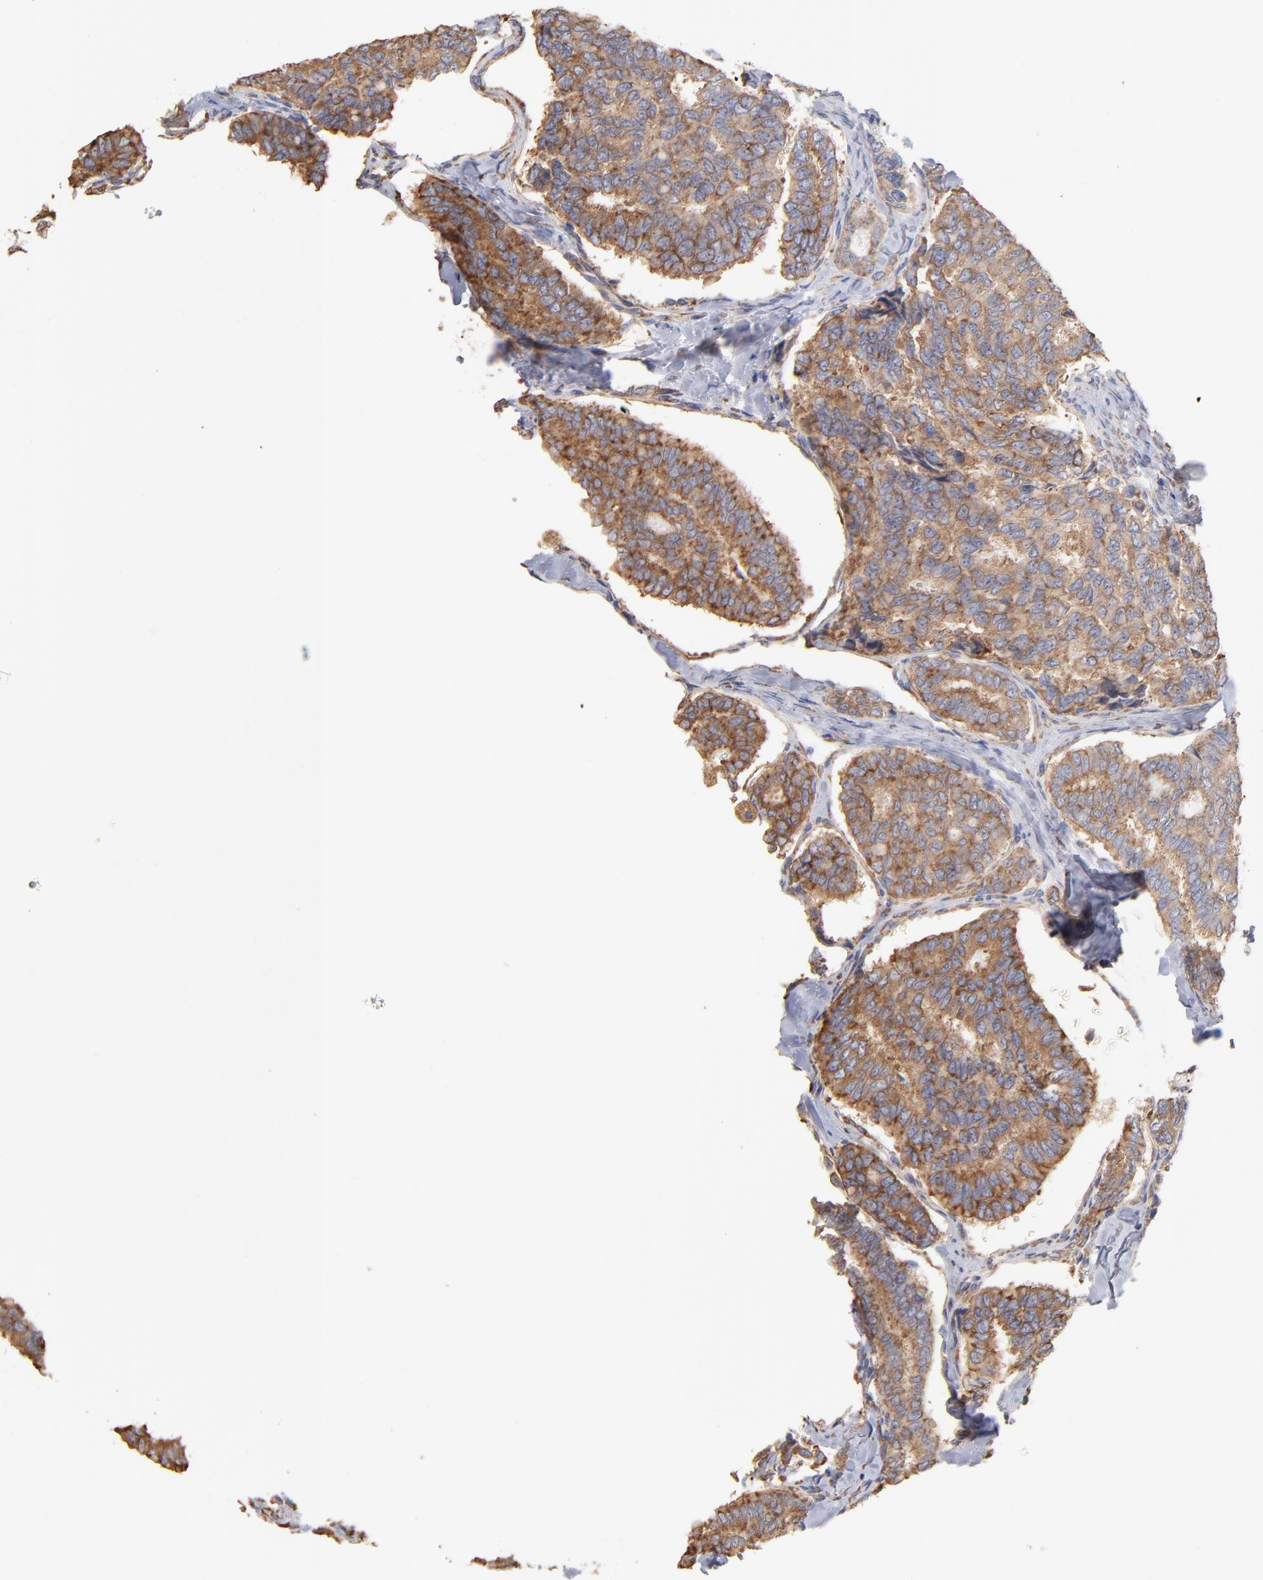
{"staining": {"intensity": "moderate", "quantity": ">75%", "location": "cytoplasmic/membranous"}, "tissue": "thyroid cancer", "cell_type": "Tumor cells", "image_type": "cancer", "snomed": [{"axis": "morphology", "description": "Papillary adenocarcinoma, NOS"}, {"axis": "topography", "description": "Thyroid gland"}], "caption": "This is an image of IHC staining of thyroid papillary adenocarcinoma, which shows moderate staining in the cytoplasmic/membranous of tumor cells.", "gene": "RPL9", "patient": {"sex": "female", "age": 35}}